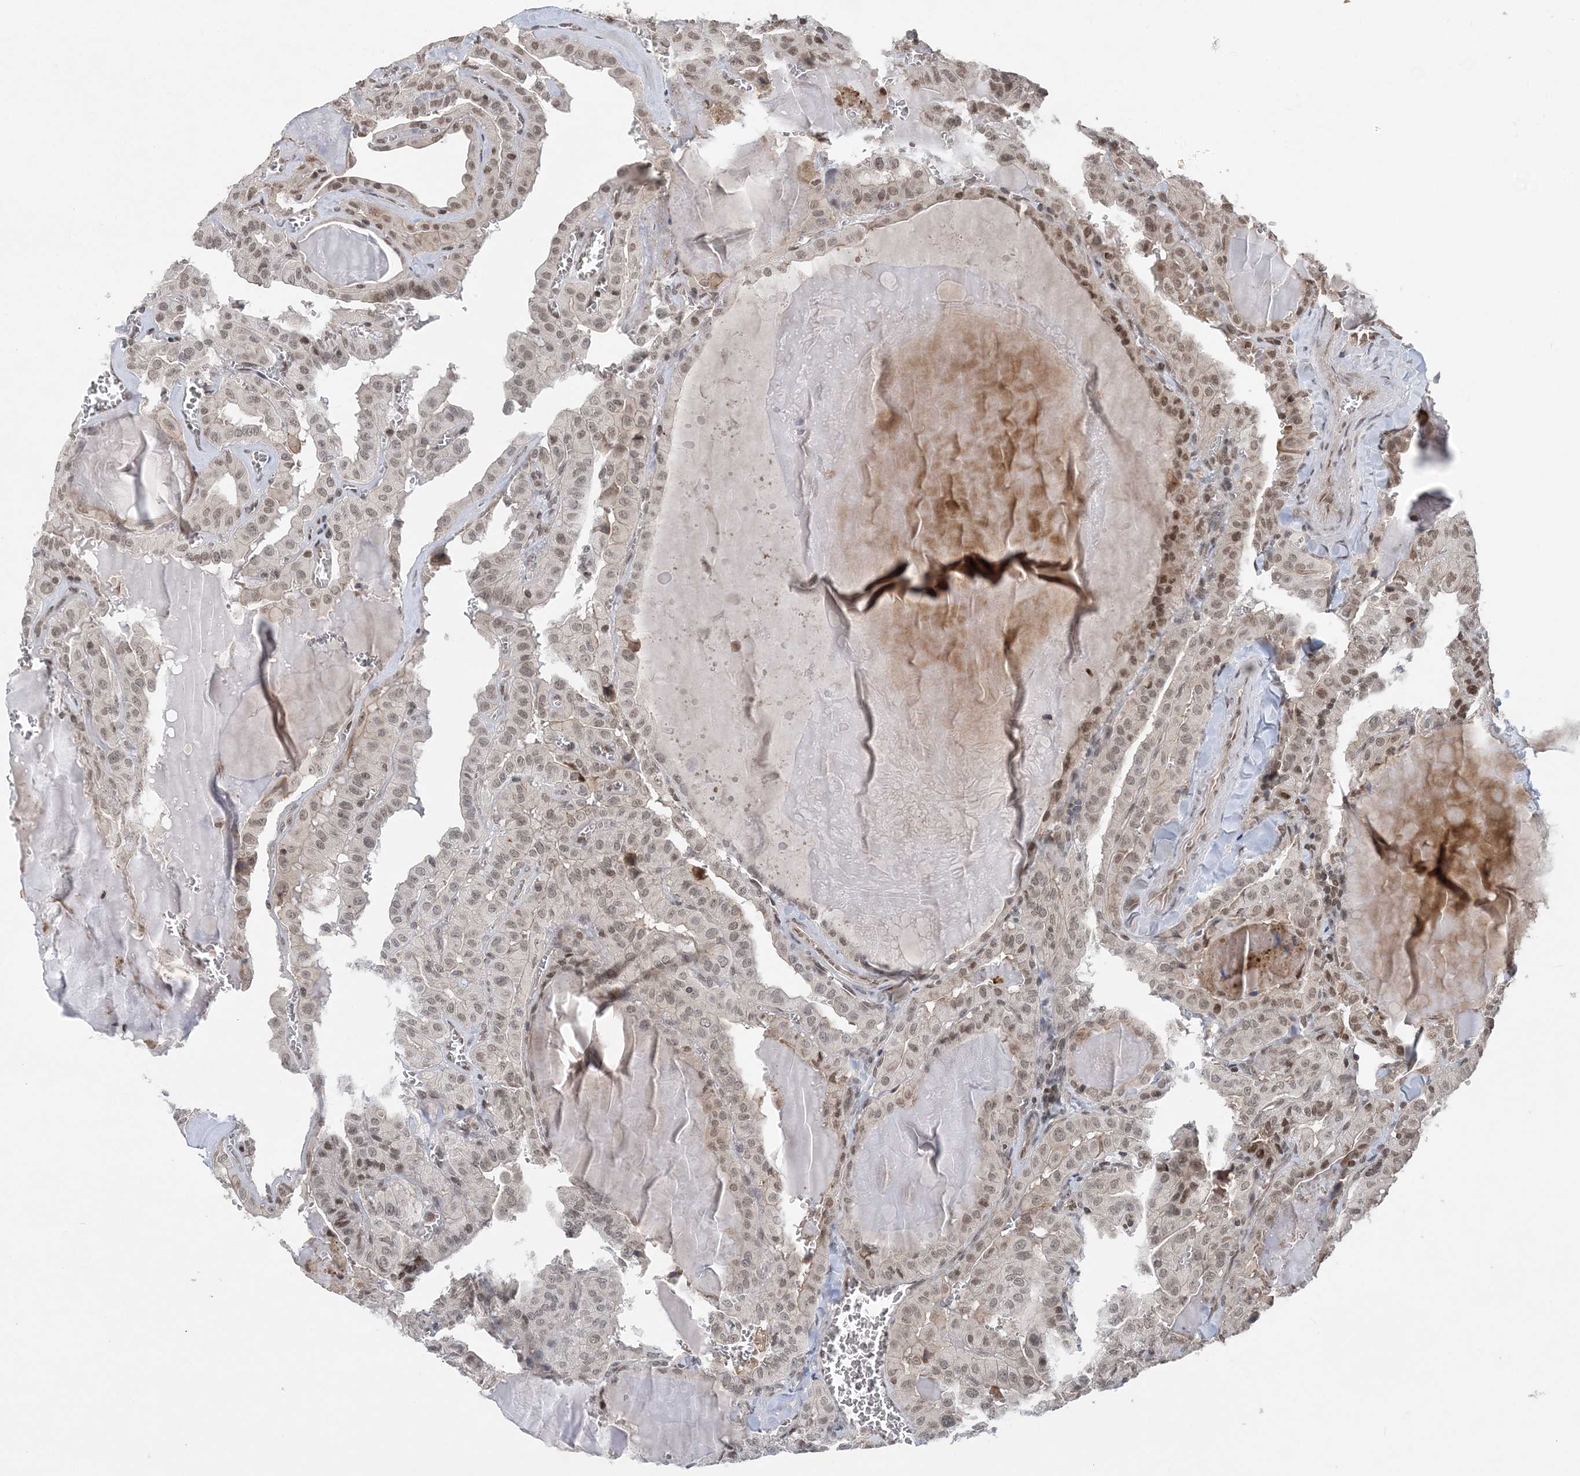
{"staining": {"intensity": "weak", "quantity": ">75%", "location": "nuclear"}, "tissue": "thyroid cancer", "cell_type": "Tumor cells", "image_type": "cancer", "snomed": [{"axis": "morphology", "description": "Papillary adenocarcinoma, NOS"}, {"axis": "topography", "description": "Thyroid gland"}], "caption": "IHC image of neoplastic tissue: thyroid papillary adenocarcinoma stained using immunohistochemistry (IHC) demonstrates low levels of weak protein expression localized specifically in the nuclear of tumor cells, appearing as a nuclear brown color.", "gene": "CCDC152", "patient": {"sex": "male", "age": 52}}